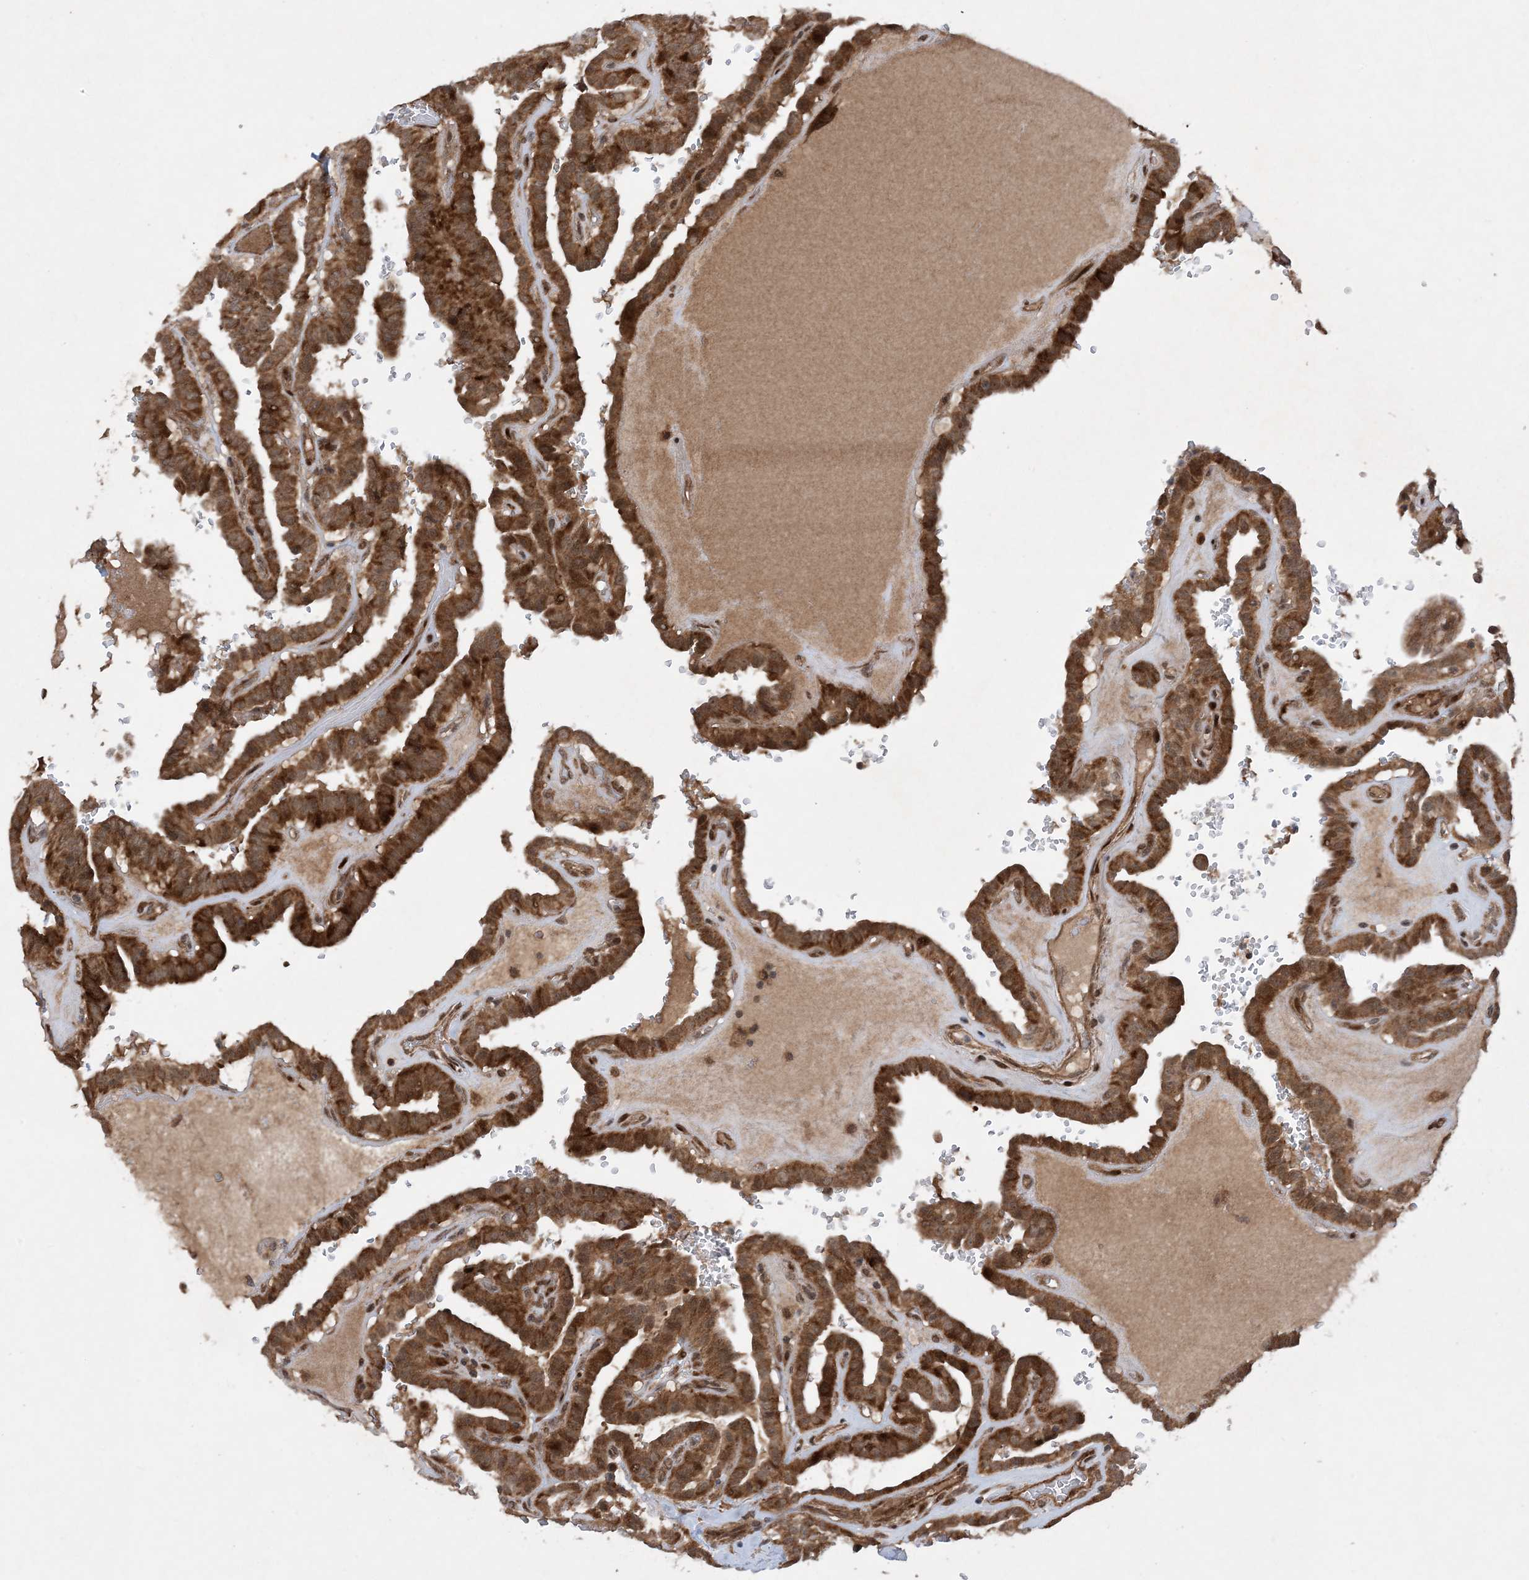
{"staining": {"intensity": "moderate", "quantity": ">75%", "location": "cytoplasmic/membranous"}, "tissue": "thyroid cancer", "cell_type": "Tumor cells", "image_type": "cancer", "snomed": [{"axis": "morphology", "description": "Papillary adenocarcinoma, NOS"}, {"axis": "topography", "description": "Thyroid gland"}], "caption": "Immunohistochemical staining of thyroid cancer displays medium levels of moderate cytoplasmic/membranous positivity in about >75% of tumor cells.", "gene": "HEMK1", "patient": {"sex": "male", "age": 77}}